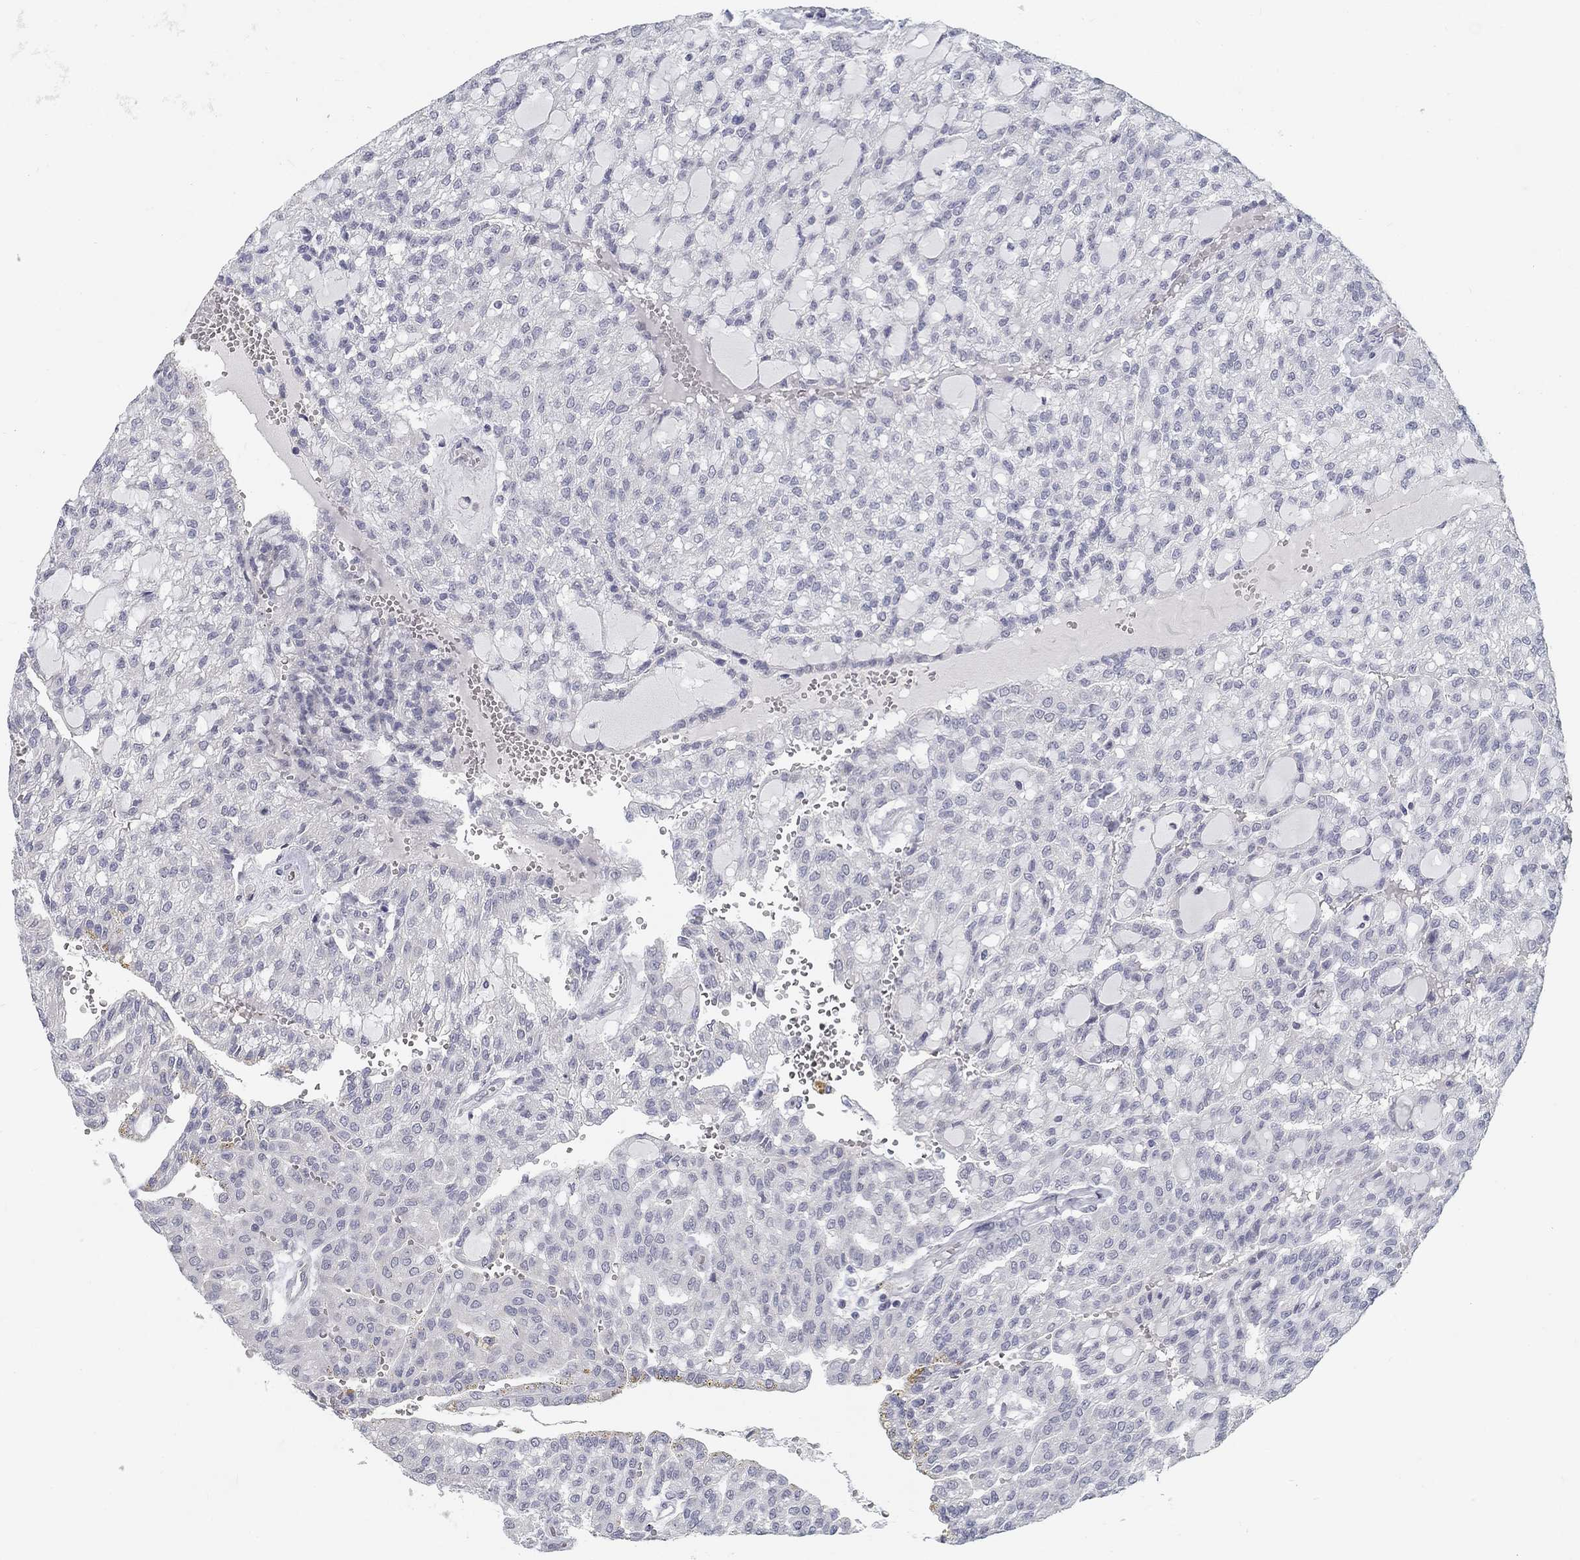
{"staining": {"intensity": "negative", "quantity": "none", "location": "none"}, "tissue": "renal cancer", "cell_type": "Tumor cells", "image_type": "cancer", "snomed": [{"axis": "morphology", "description": "Adenocarcinoma, NOS"}, {"axis": "topography", "description": "Kidney"}], "caption": "This is a histopathology image of immunohistochemistry (IHC) staining of renal adenocarcinoma, which shows no positivity in tumor cells.", "gene": "ATP1A3", "patient": {"sex": "male", "age": 63}}